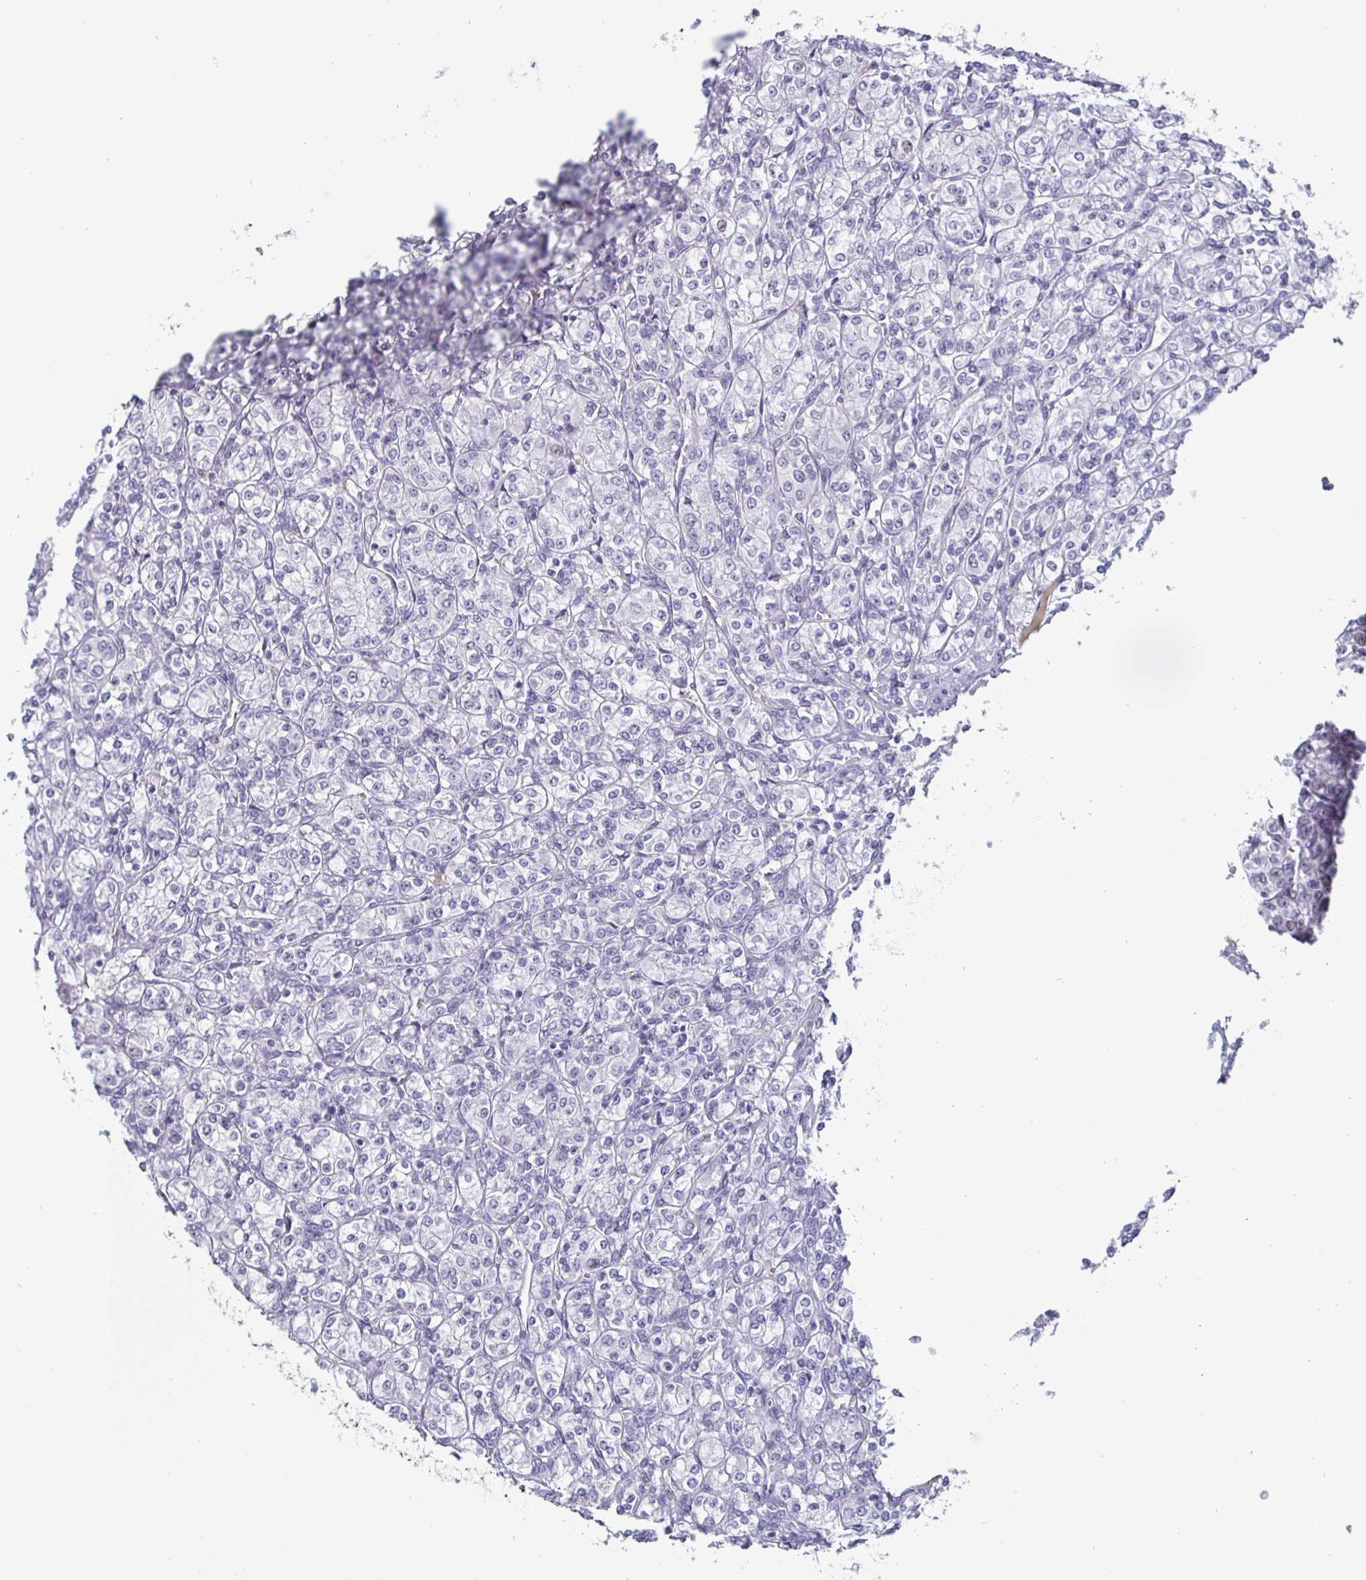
{"staining": {"intensity": "negative", "quantity": "none", "location": "none"}, "tissue": "renal cancer", "cell_type": "Tumor cells", "image_type": "cancer", "snomed": [{"axis": "morphology", "description": "Adenocarcinoma, NOS"}, {"axis": "topography", "description": "Kidney"}], "caption": "An image of human adenocarcinoma (renal) is negative for staining in tumor cells. The staining is performed using DAB (3,3'-diaminobenzidine) brown chromogen with nuclei counter-stained in using hematoxylin.", "gene": "OOSP2", "patient": {"sex": "male", "age": 77}}